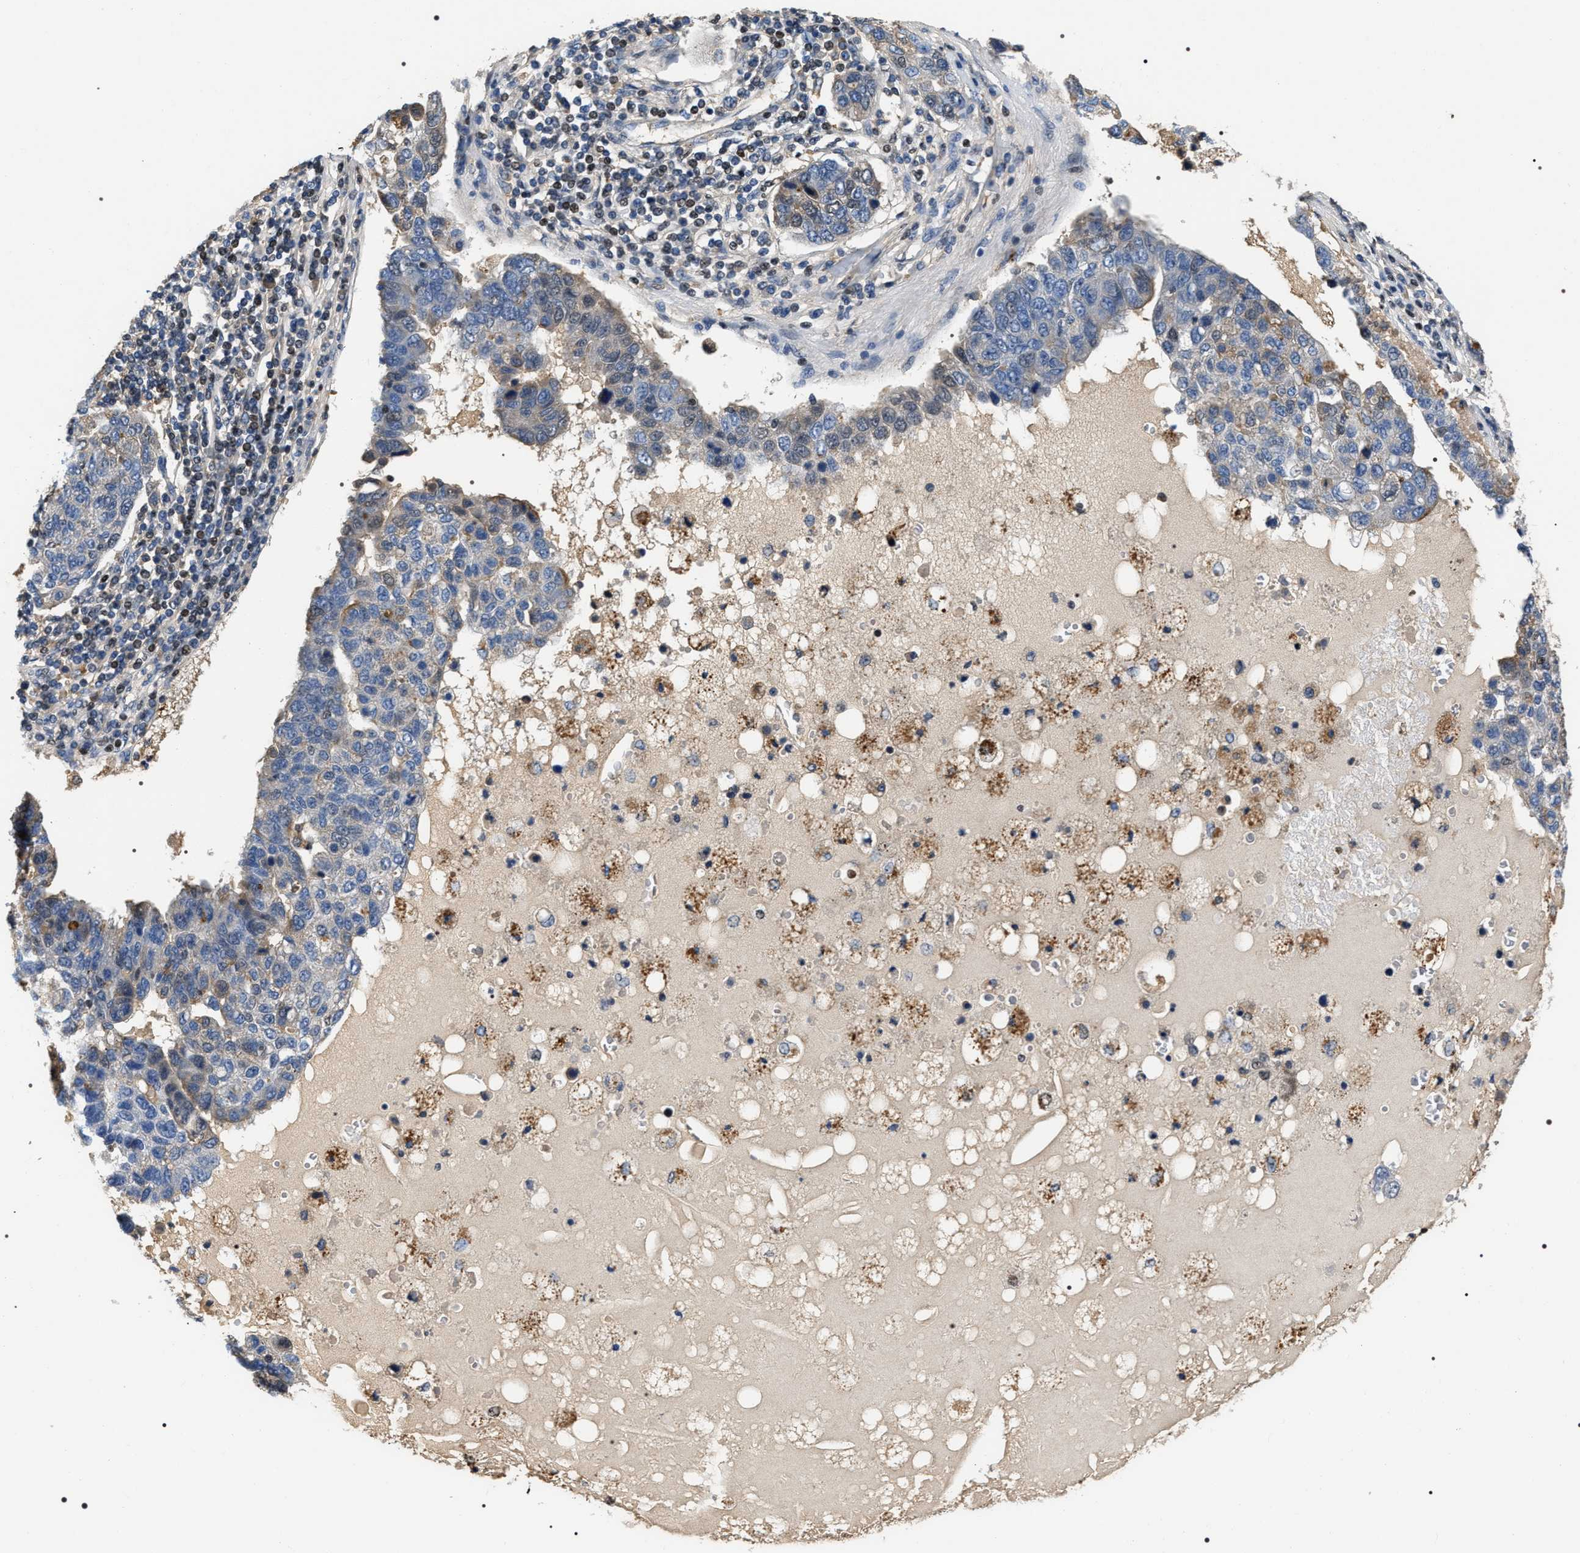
{"staining": {"intensity": "negative", "quantity": "none", "location": "none"}, "tissue": "pancreatic cancer", "cell_type": "Tumor cells", "image_type": "cancer", "snomed": [{"axis": "morphology", "description": "Adenocarcinoma, NOS"}, {"axis": "topography", "description": "Pancreas"}], "caption": "High power microscopy image of an IHC histopathology image of adenocarcinoma (pancreatic), revealing no significant expression in tumor cells.", "gene": "C7orf25", "patient": {"sex": "female", "age": 61}}